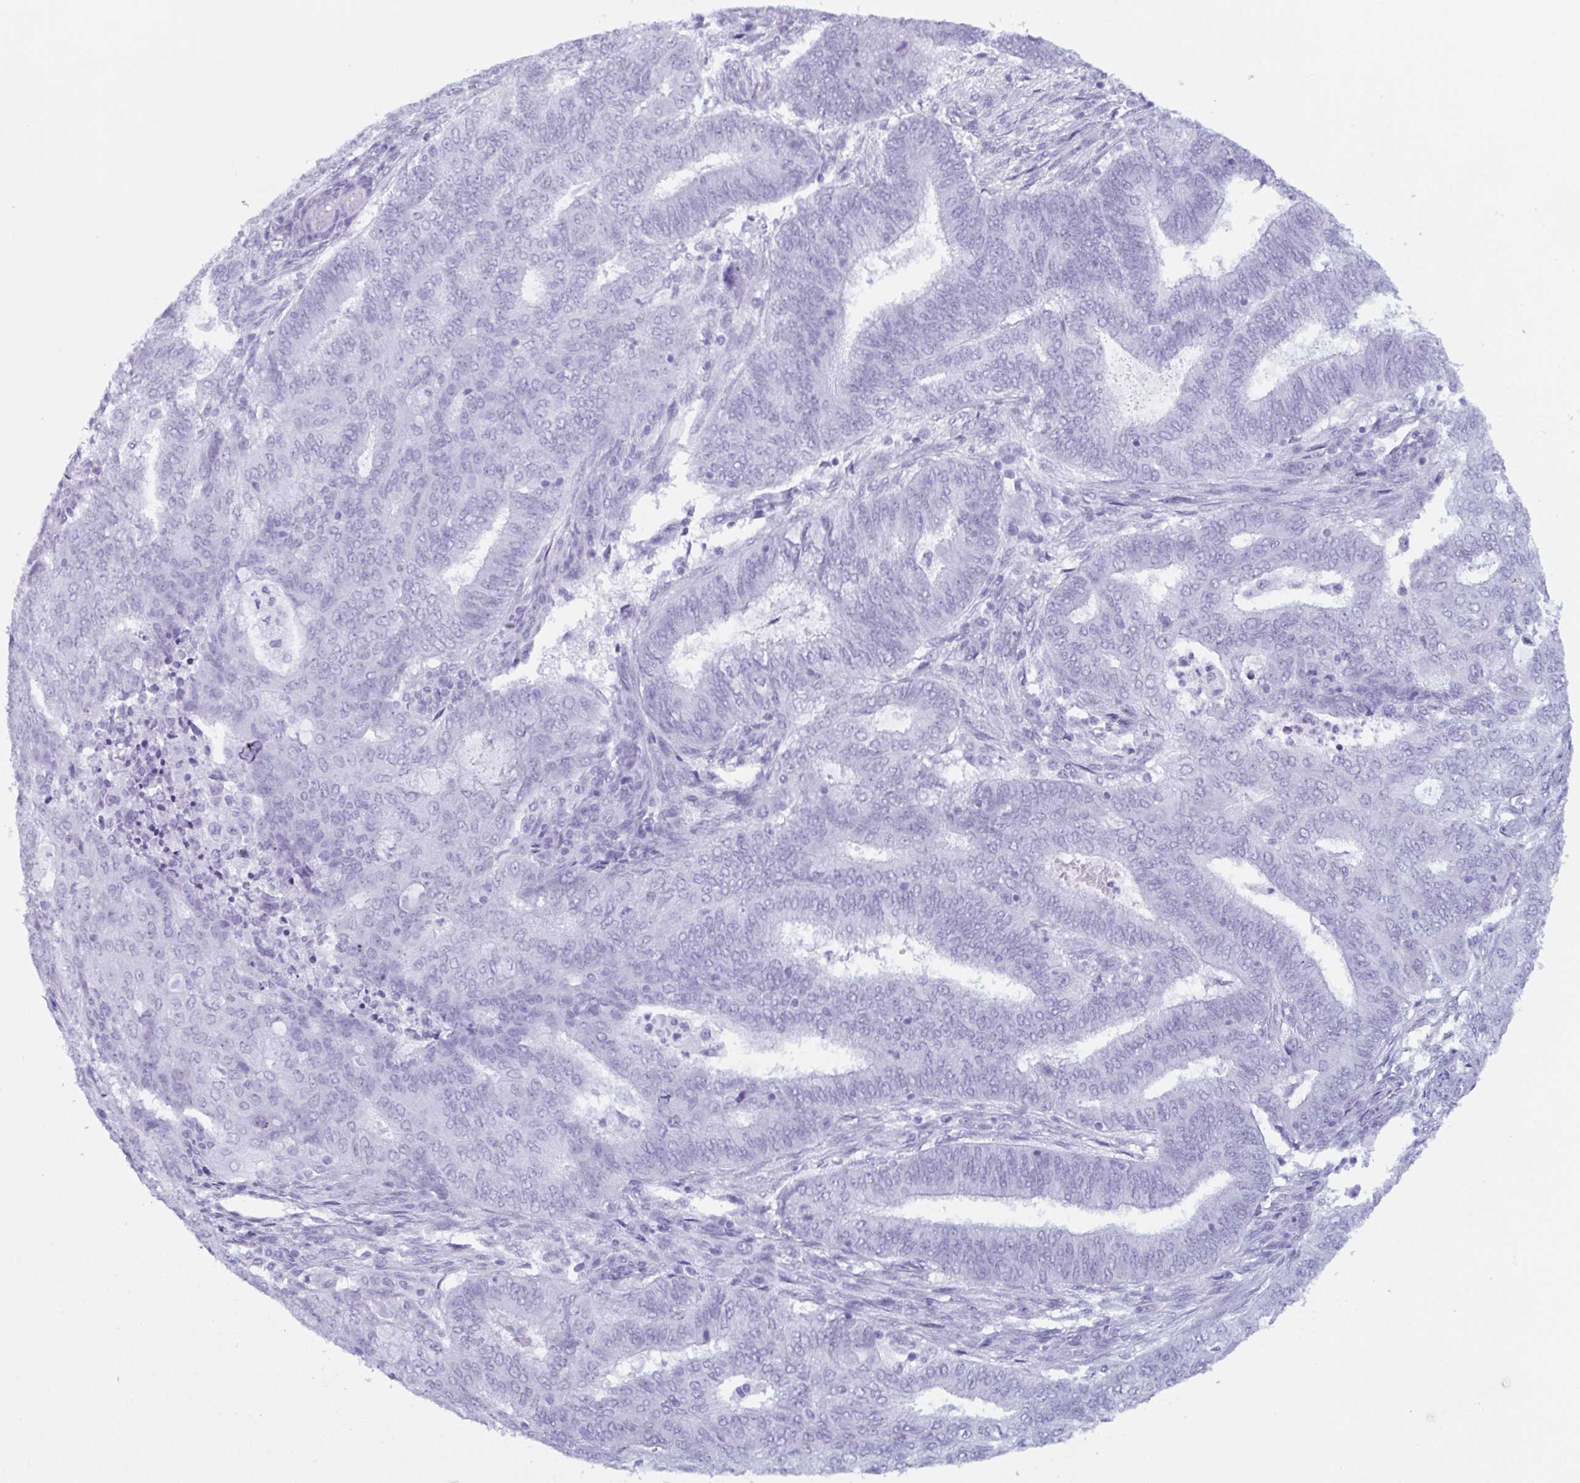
{"staining": {"intensity": "negative", "quantity": "none", "location": "none"}, "tissue": "endometrial cancer", "cell_type": "Tumor cells", "image_type": "cancer", "snomed": [{"axis": "morphology", "description": "Adenocarcinoma, NOS"}, {"axis": "topography", "description": "Endometrium"}], "caption": "Immunohistochemical staining of endometrial adenocarcinoma exhibits no significant staining in tumor cells.", "gene": "RBM7", "patient": {"sex": "female", "age": 62}}